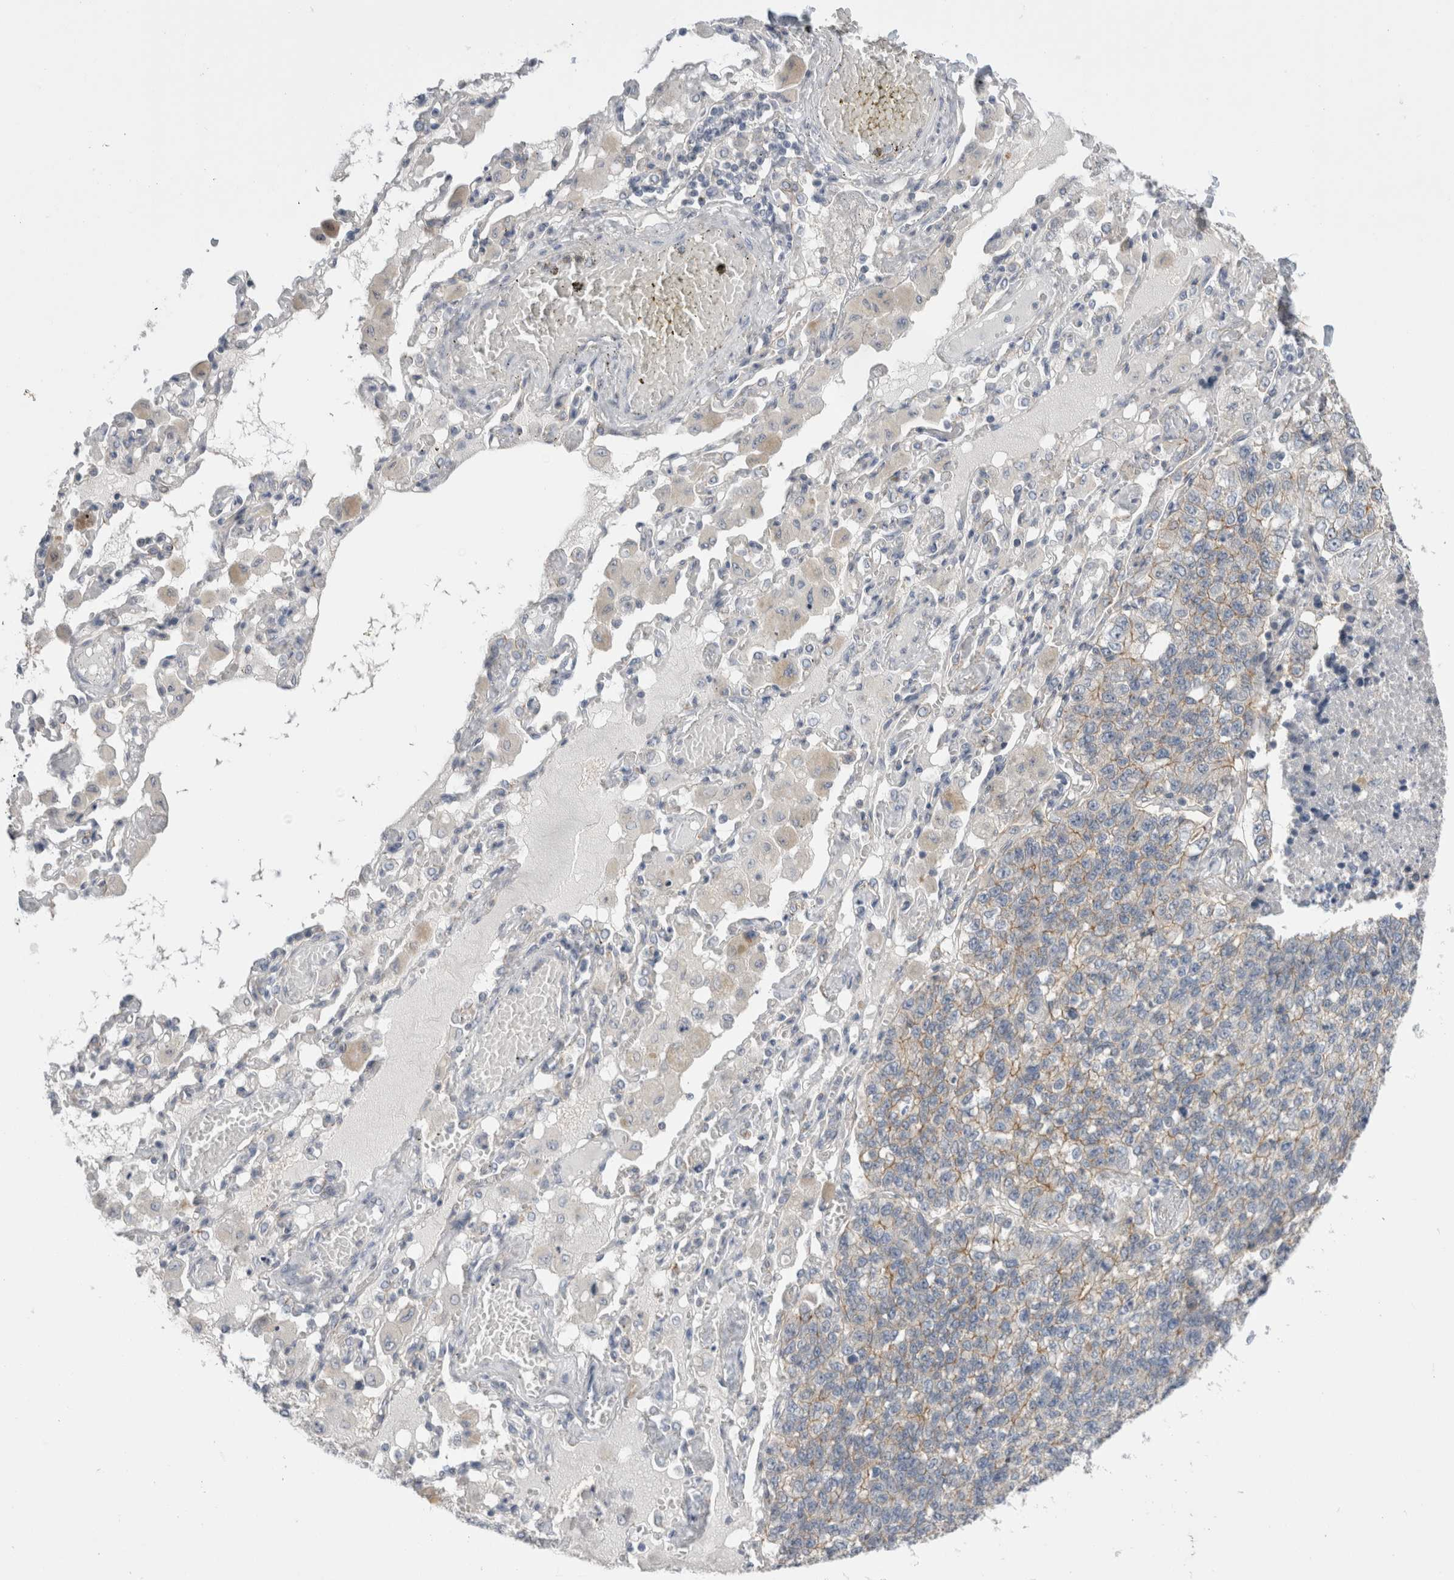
{"staining": {"intensity": "weak", "quantity": "25%-75%", "location": "cytoplasmic/membranous"}, "tissue": "lung cancer", "cell_type": "Tumor cells", "image_type": "cancer", "snomed": [{"axis": "morphology", "description": "Adenocarcinoma, NOS"}, {"axis": "topography", "description": "Lung"}], "caption": "Adenocarcinoma (lung) stained for a protein demonstrates weak cytoplasmic/membranous positivity in tumor cells.", "gene": "VANGL1", "patient": {"sex": "male", "age": 49}}